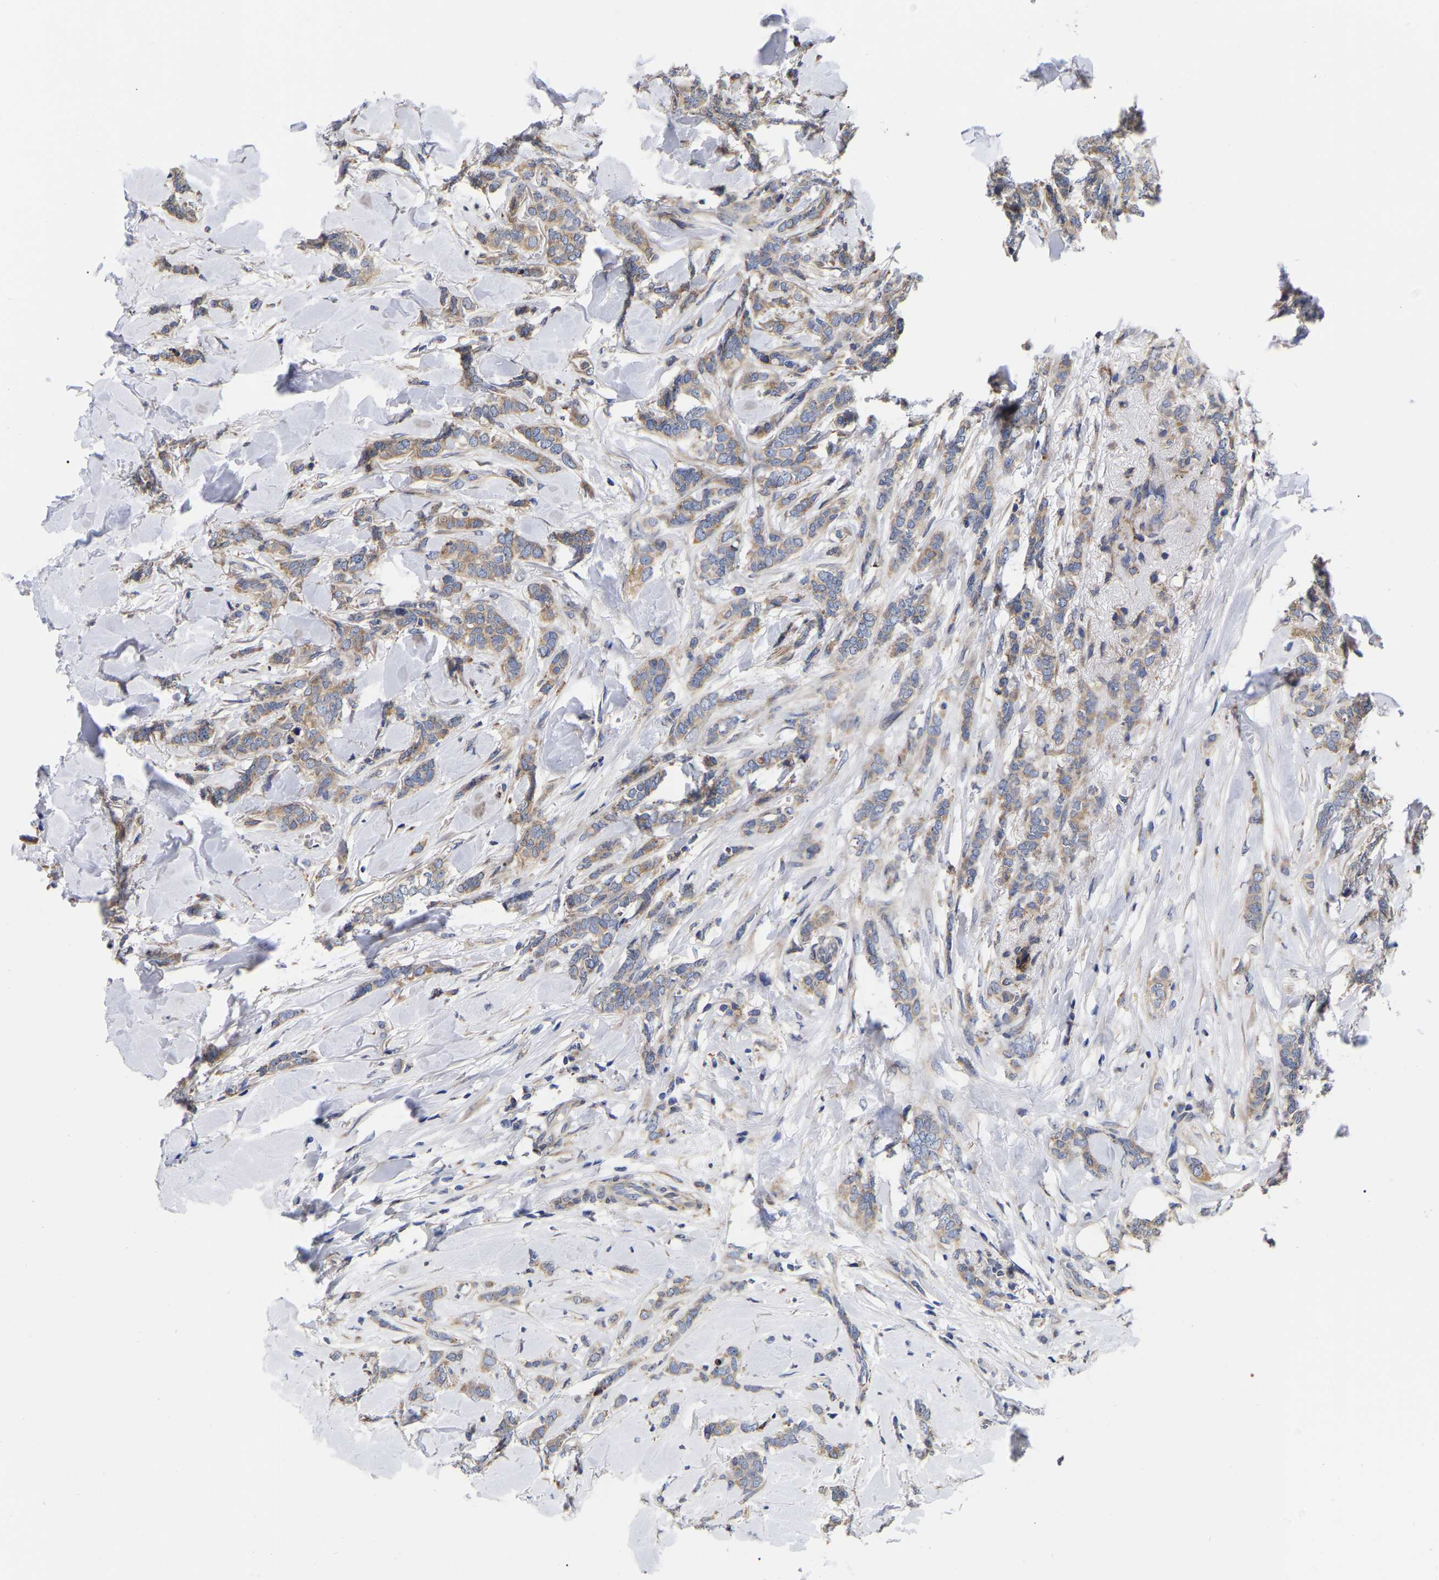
{"staining": {"intensity": "moderate", "quantity": ">75%", "location": "cytoplasmic/membranous"}, "tissue": "breast cancer", "cell_type": "Tumor cells", "image_type": "cancer", "snomed": [{"axis": "morphology", "description": "Lobular carcinoma"}, {"axis": "topography", "description": "Skin"}, {"axis": "topography", "description": "Breast"}], "caption": "Protein expression analysis of human breast lobular carcinoma reveals moderate cytoplasmic/membranous positivity in approximately >75% of tumor cells.", "gene": "CFAP298", "patient": {"sex": "female", "age": 46}}